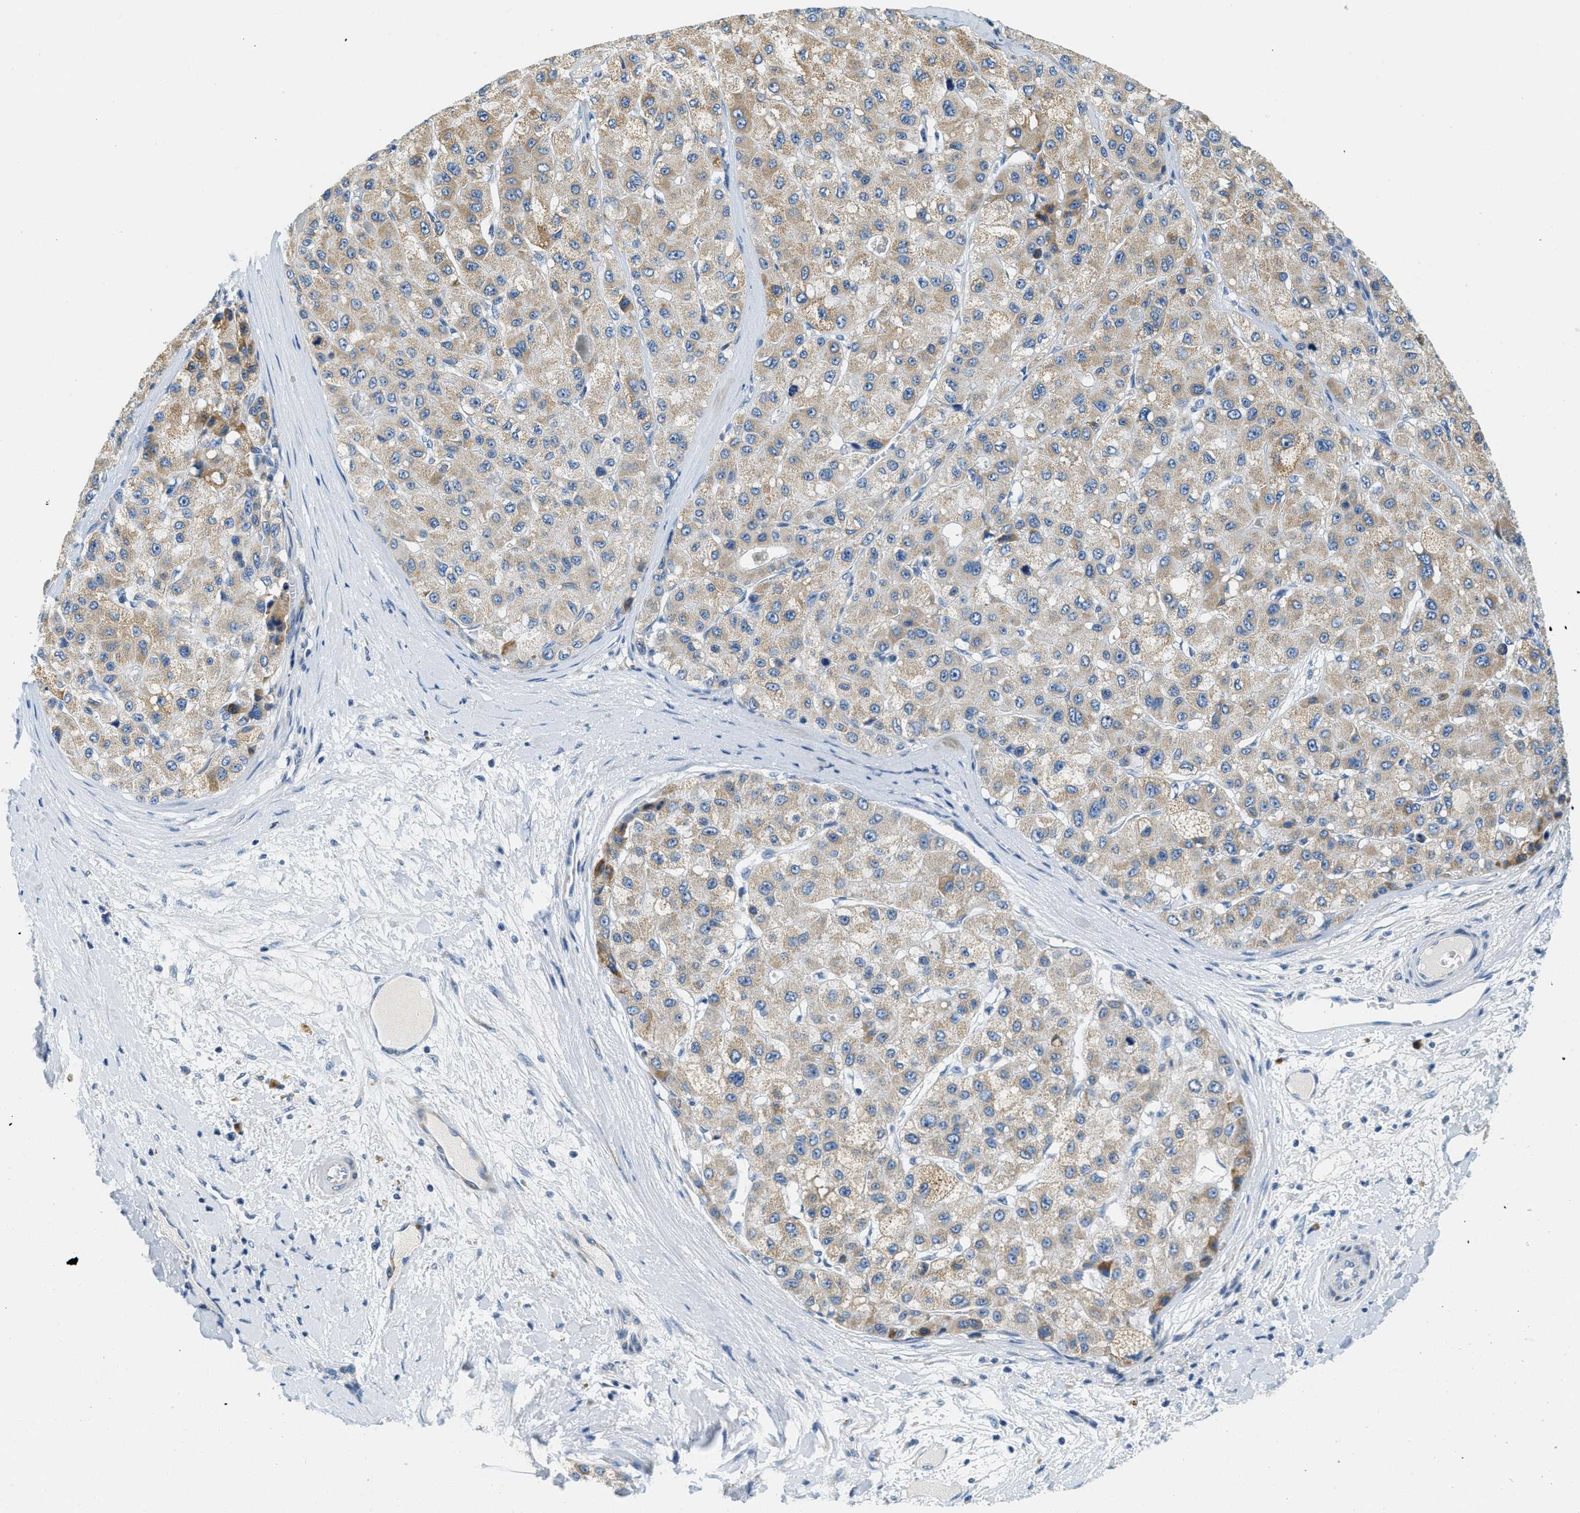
{"staining": {"intensity": "moderate", "quantity": ">75%", "location": "cytoplasmic/membranous"}, "tissue": "liver cancer", "cell_type": "Tumor cells", "image_type": "cancer", "snomed": [{"axis": "morphology", "description": "Carcinoma, Hepatocellular, NOS"}, {"axis": "topography", "description": "Liver"}], "caption": "An image of liver cancer stained for a protein shows moderate cytoplasmic/membranous brown staining in tumor cells.", "gene": "CA4", "patient": {"sex": "male", "age": 80}}